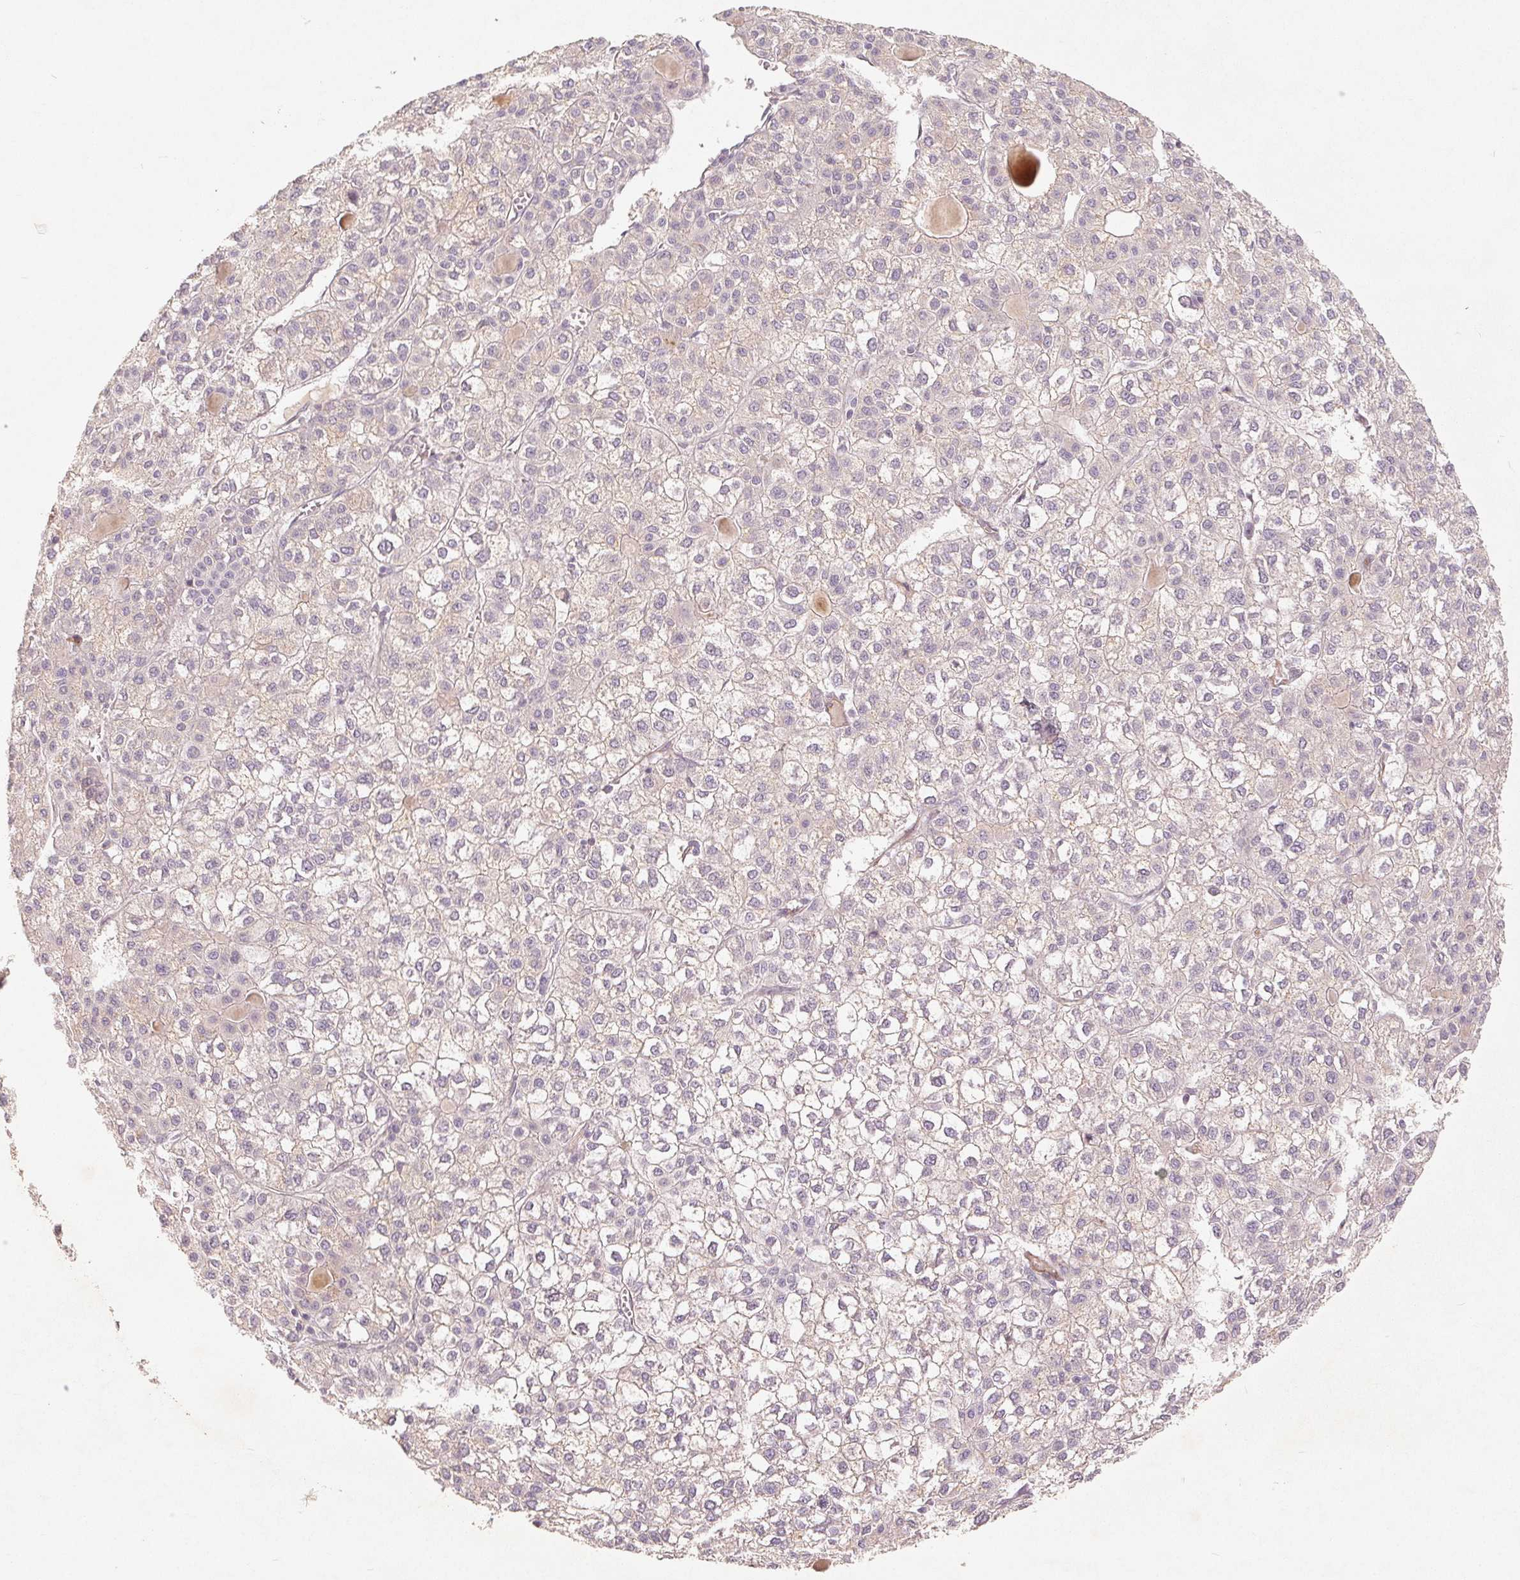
{"staining": {"intensity": "negative", "quantity": "none", "location": "none"}, "tissue": "liver cancer", "cell_type": "Tumor cells", "image_type": "cancer", "snomed": [{"axis": "morphology", "description": "Carcinoma, Hepatocellular, NOS"}, {"axis": "topography", "description": "Liver"}], "caption": "The photomicrograph reveals no staining of tumor cells in liver hepatocellular carcinoma.", "gene": "TMSB15B", "patient": {"sex": "female", "age": 43}}